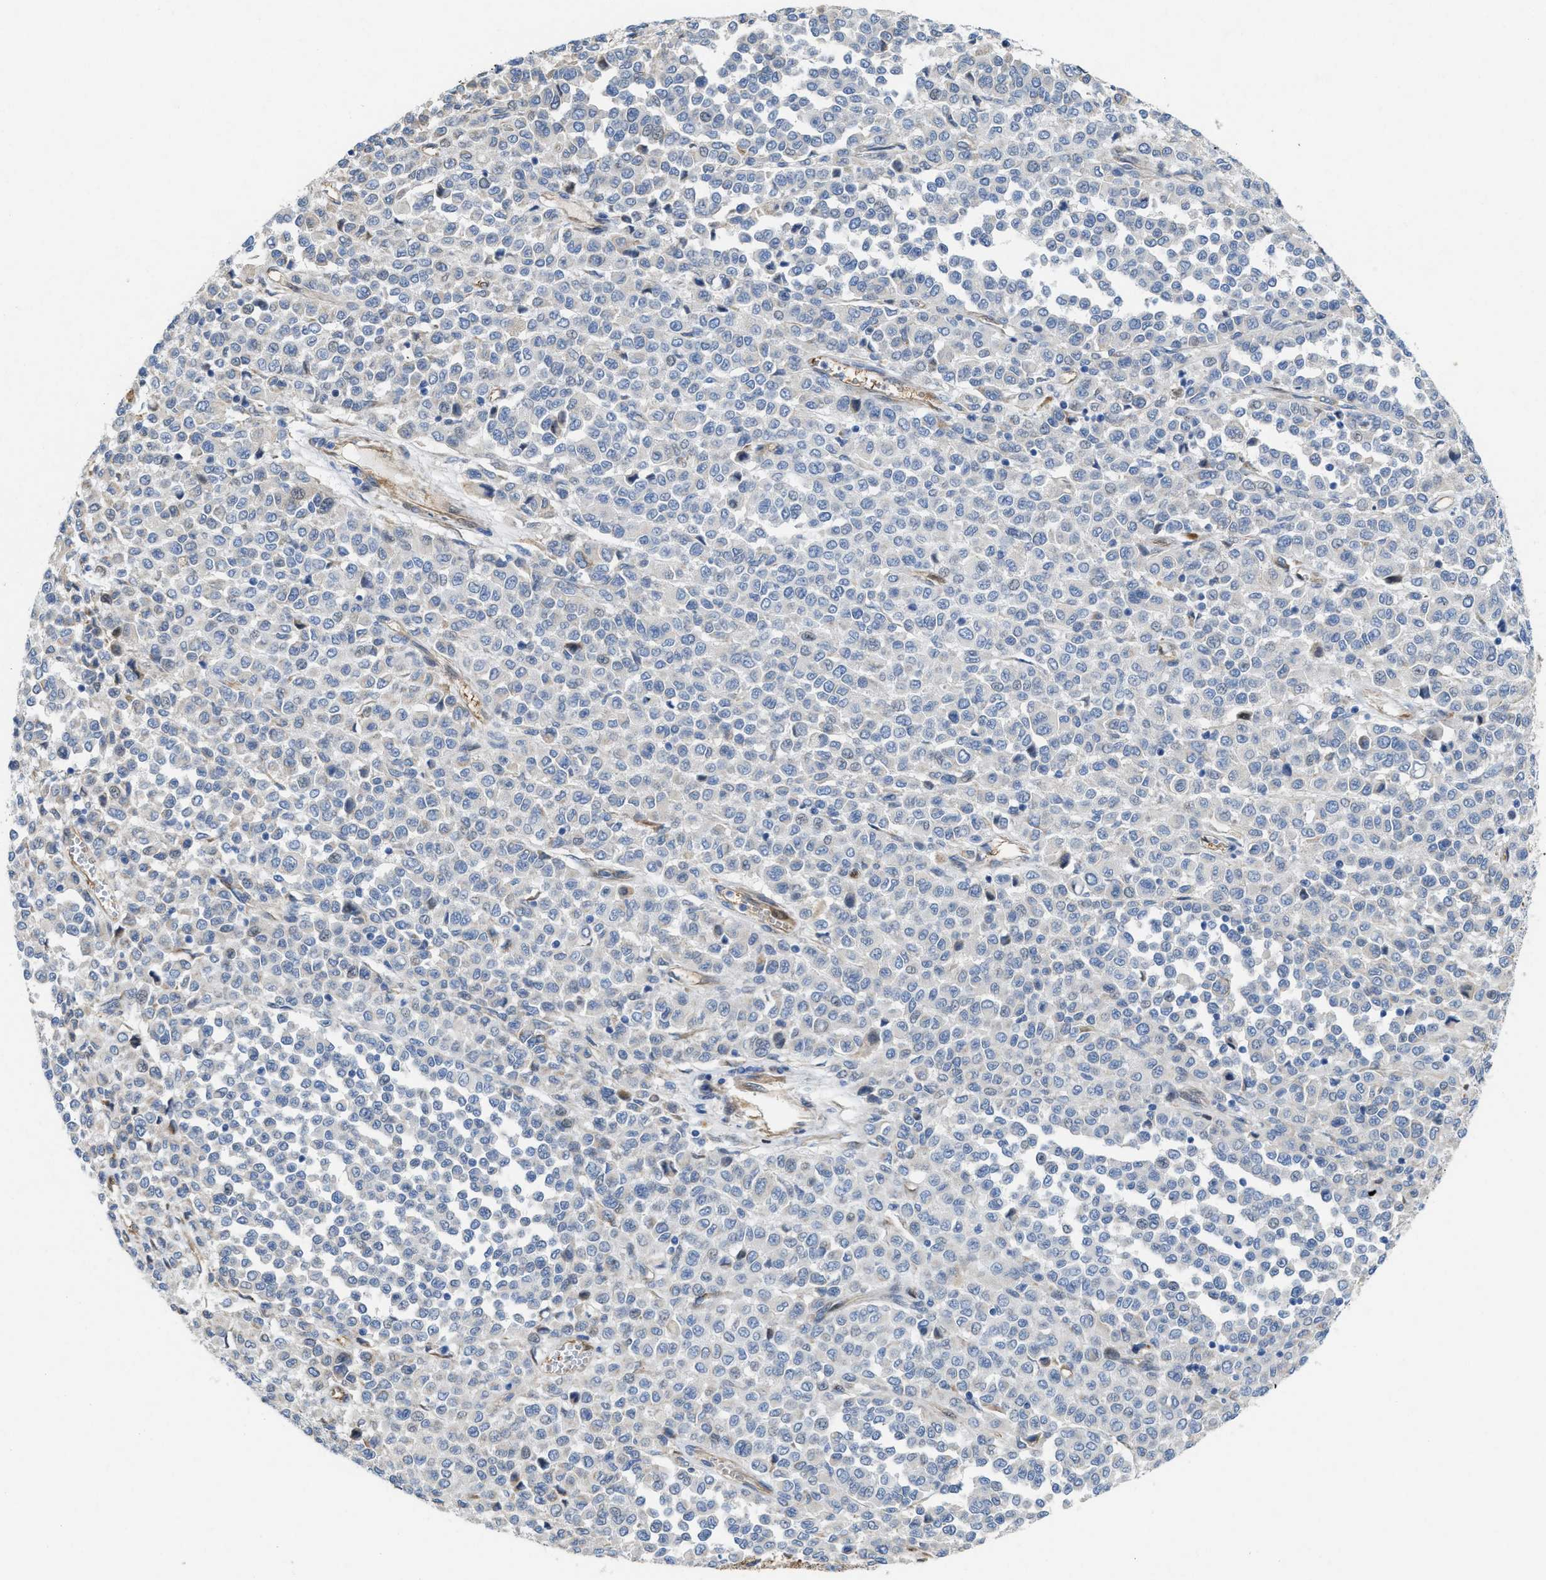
{"staining": {"intensity": "negative", "quantity": "none", "location": "none"}, "tissue": "melanoma", "cell_type": "Tumor cells", "image_type": "cancer", "snomed": [{"axis": "morphology", "description": "Malignant melanoma, Metastatic site"}, {"axis": "topography", "description": "Pancreas"}], "caption": "Immunohistochemistry micrograph of neoplastic tissue: malignant melanoma (metastatic site) stained with DAB (3,3'-diaminobenzidine) exhibits no significant protein expression in tumor cells.", "gene": "ASS1", "patient": {"sex": "female", "age": 30}}